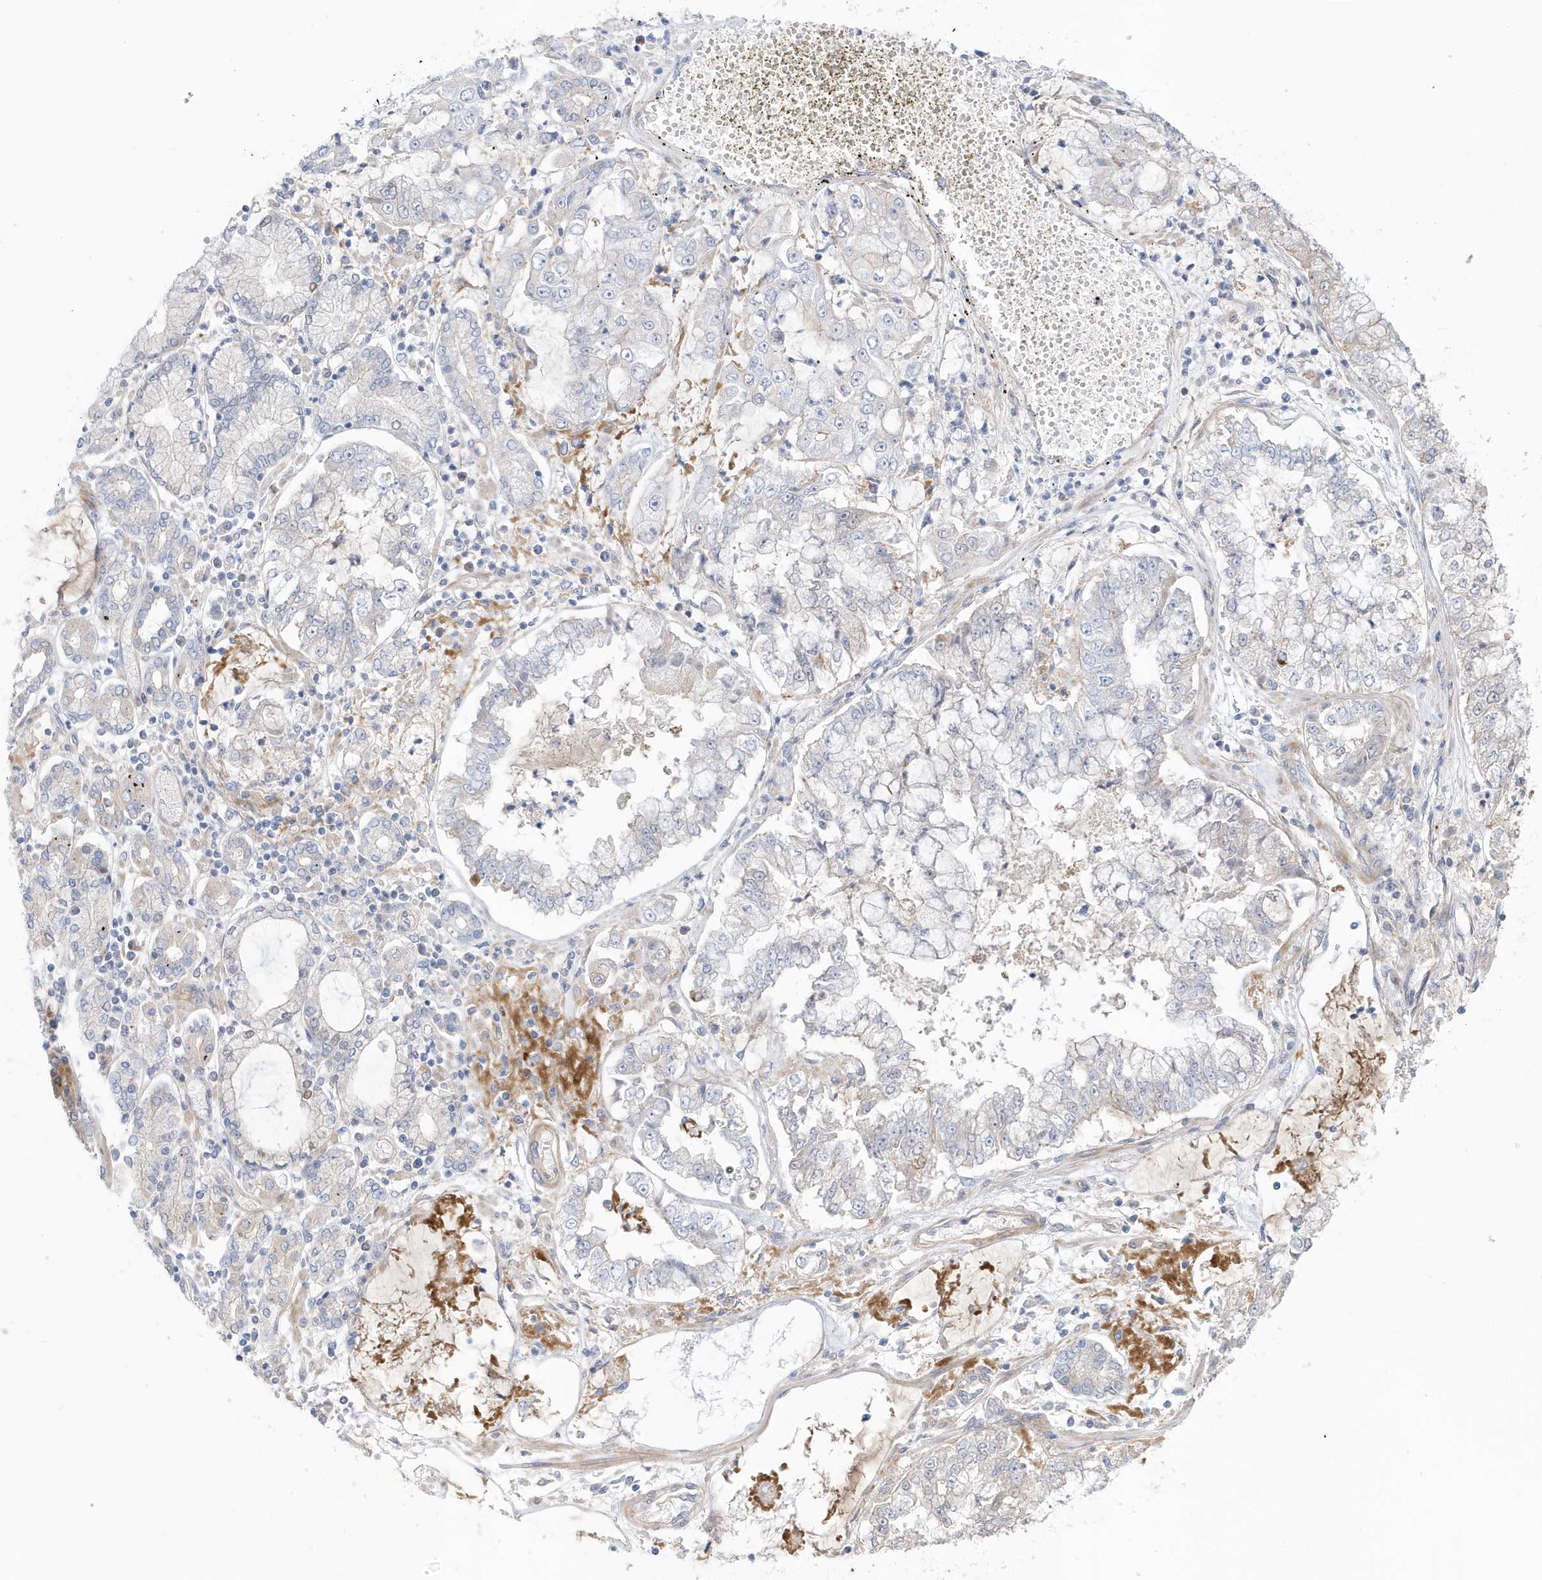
{"staining": {"intensity": "negative", "quantity": "none", "location": "none"}, "tissue": "stomach cancer", "cell_type": "Tumor cells", "image_type": "cancer", "snomed": [{"axis": "morphology", "description": "Adenocarcinoma, NOS"}, {"axis": "topography", "description": "Stomach"}], "caption": "Immunohistochemical staining of stomach cancer demonstrates no significant expression in tumor cells.", "gene": "ATP13A5", "patient": {"sex": "male", "age": 76}}